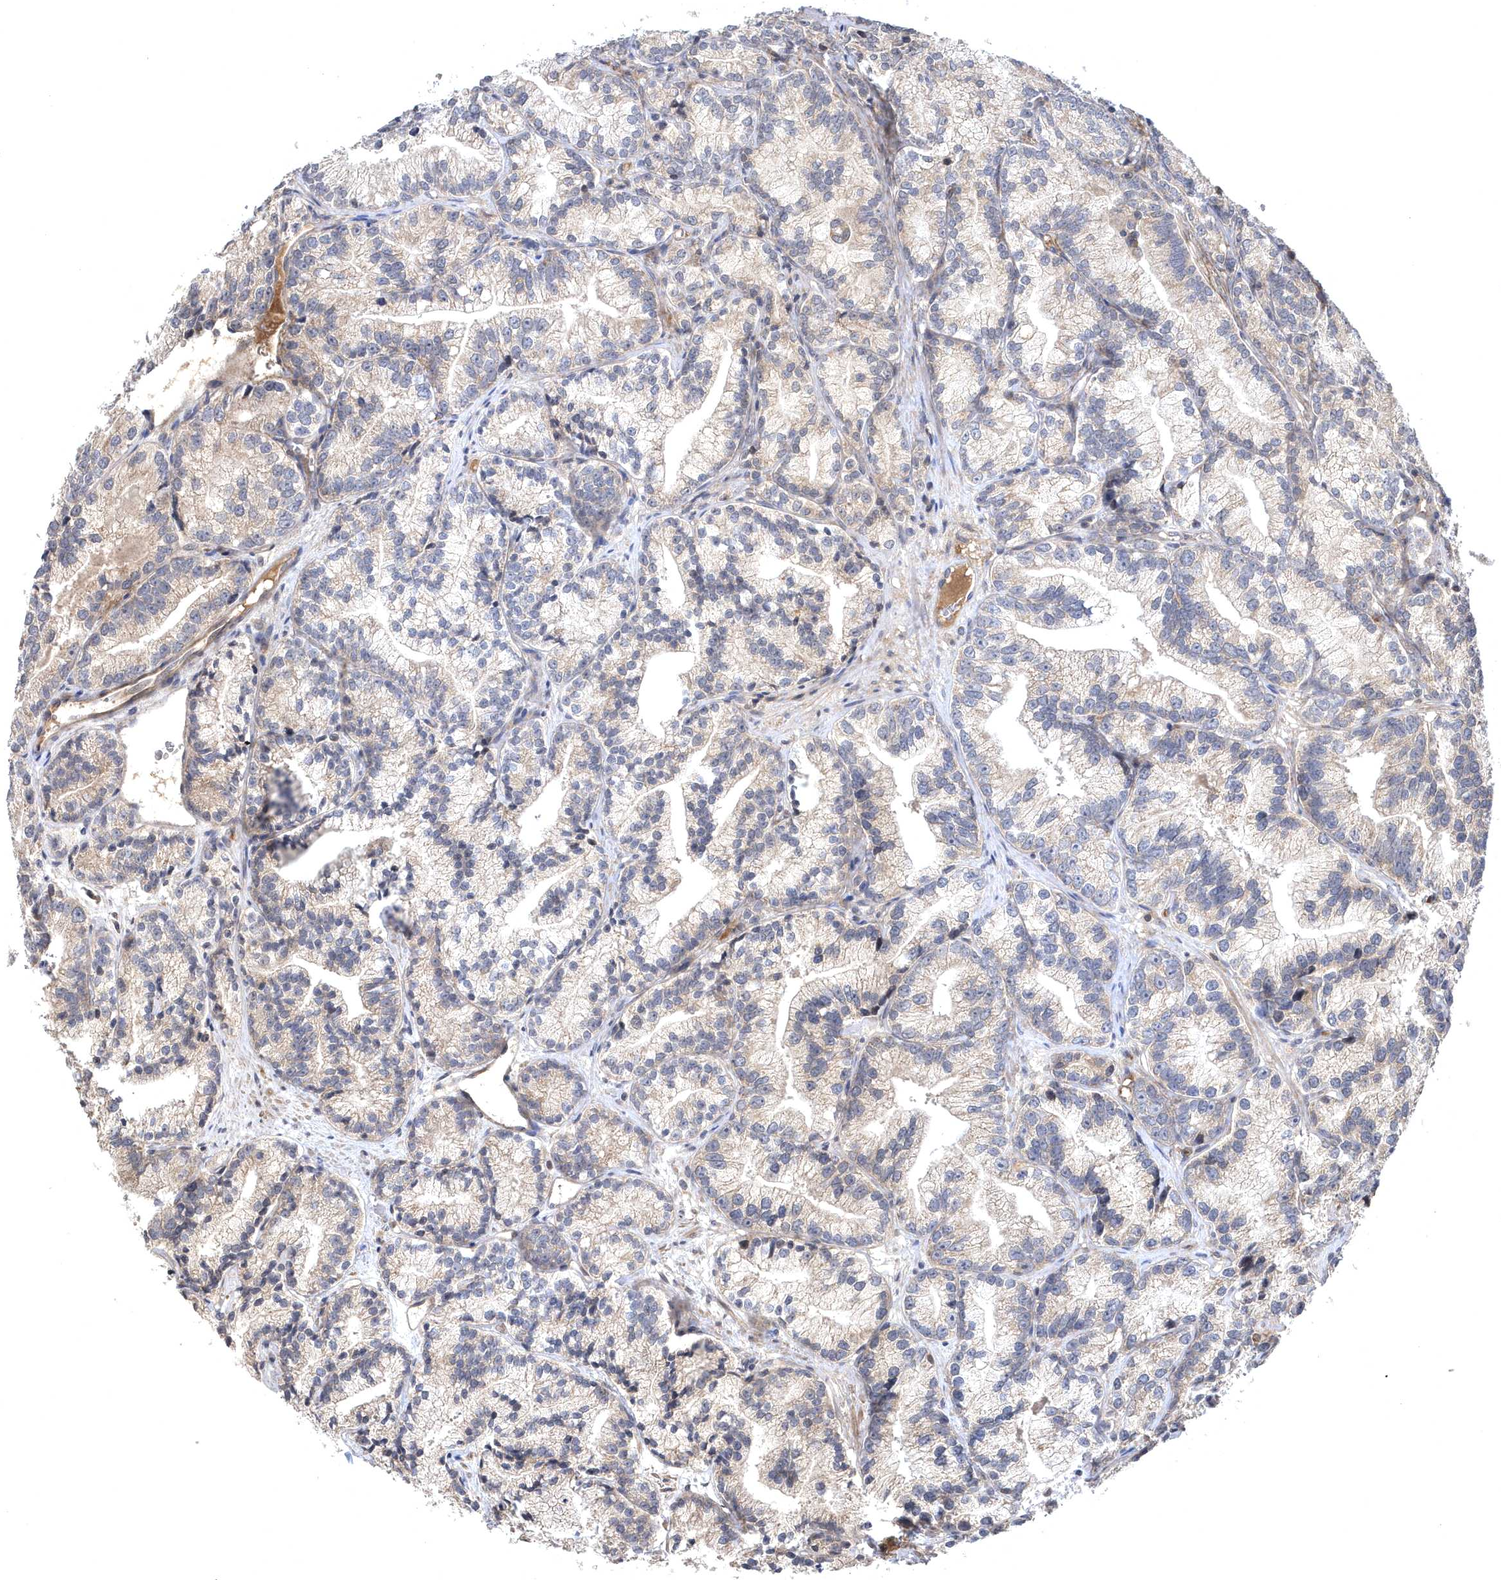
{"staining": {"intensity": "weak", "quantity": "<25%", "location": "cytoplasmic/membranous"}, "tissue": "prostate cancer", "cell_type": "Tumor cells", "image_type": "cancer", "snomed": [{"axis": "morphology", "description": "Adenocarcinoma, Low grade"}, {"axis": "topography", "description": "Prostate"}], "caption": "The immunohistochemistry histopathology image has no significant staining in tumor cells of prostate adenocarcinoma (low-grade) tissue. (Immunohistochemistry, brightfield microscopy, high magnification).", "gene": "HMGCS1", "patient": {"sex": "male", "age": 89}}